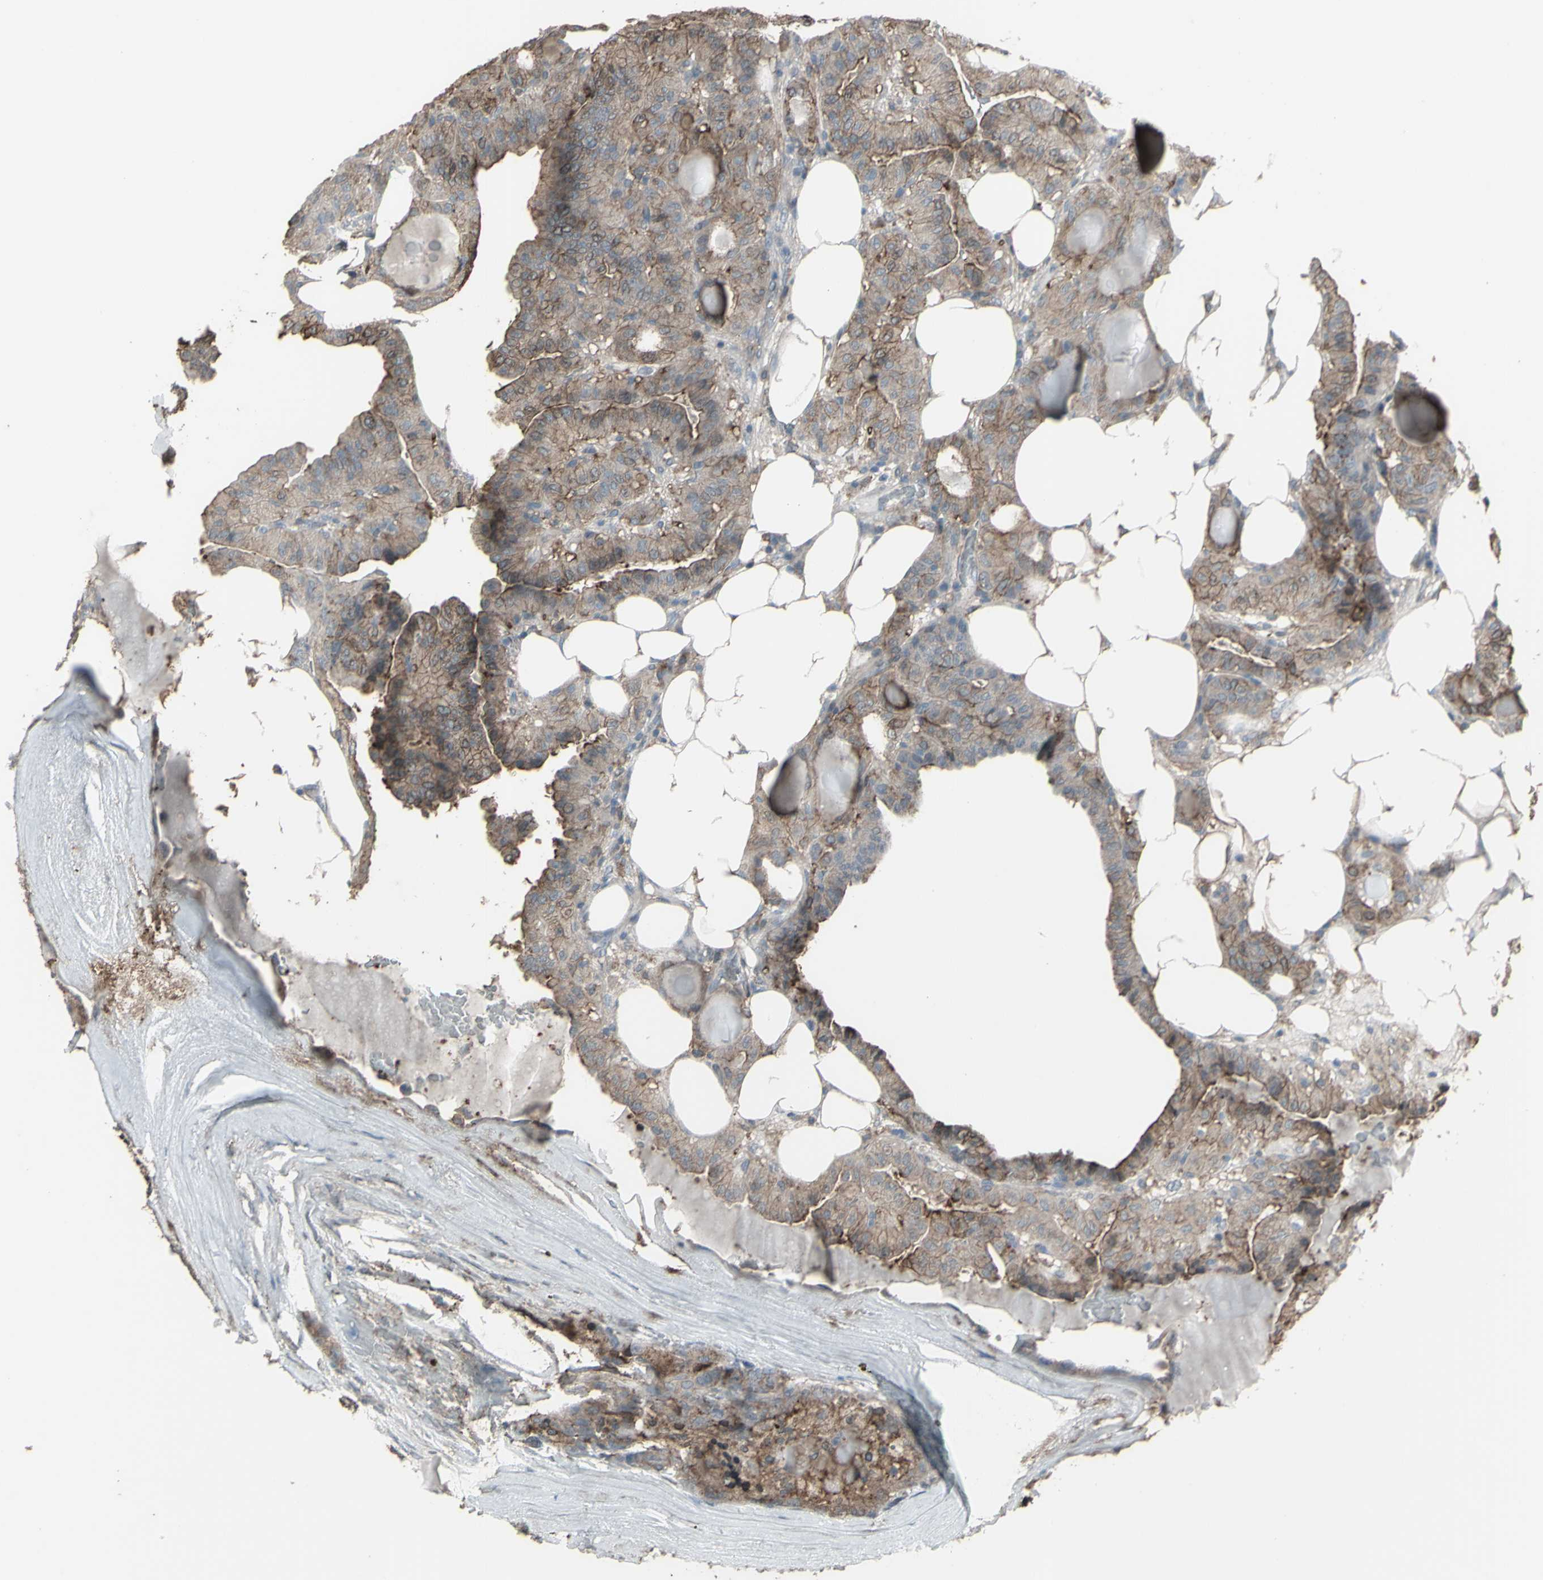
{"staining": {"intensity": "moderate", "quantity": ">75%", "location": "cytoplasmic/membranous"}, "tissue": "thyroid cancer", "cell_type": "Tumor cells", "image_type": "cancer", "snomed": [{"axis": "morphology", "description": "Papillary adenocarcinoma, NOS"}, {"axis": "topography", "description": "Thyroid gland"}], "caption": "Immunohistochemical staining of papillary adenocarcinoma (thyroid) exhibits medium levels of moderate cytoplasmic/membranous staining in about >75% of tumor cells.", "gene": "SMO", "patient": {"sex": "male", "age": 77}}